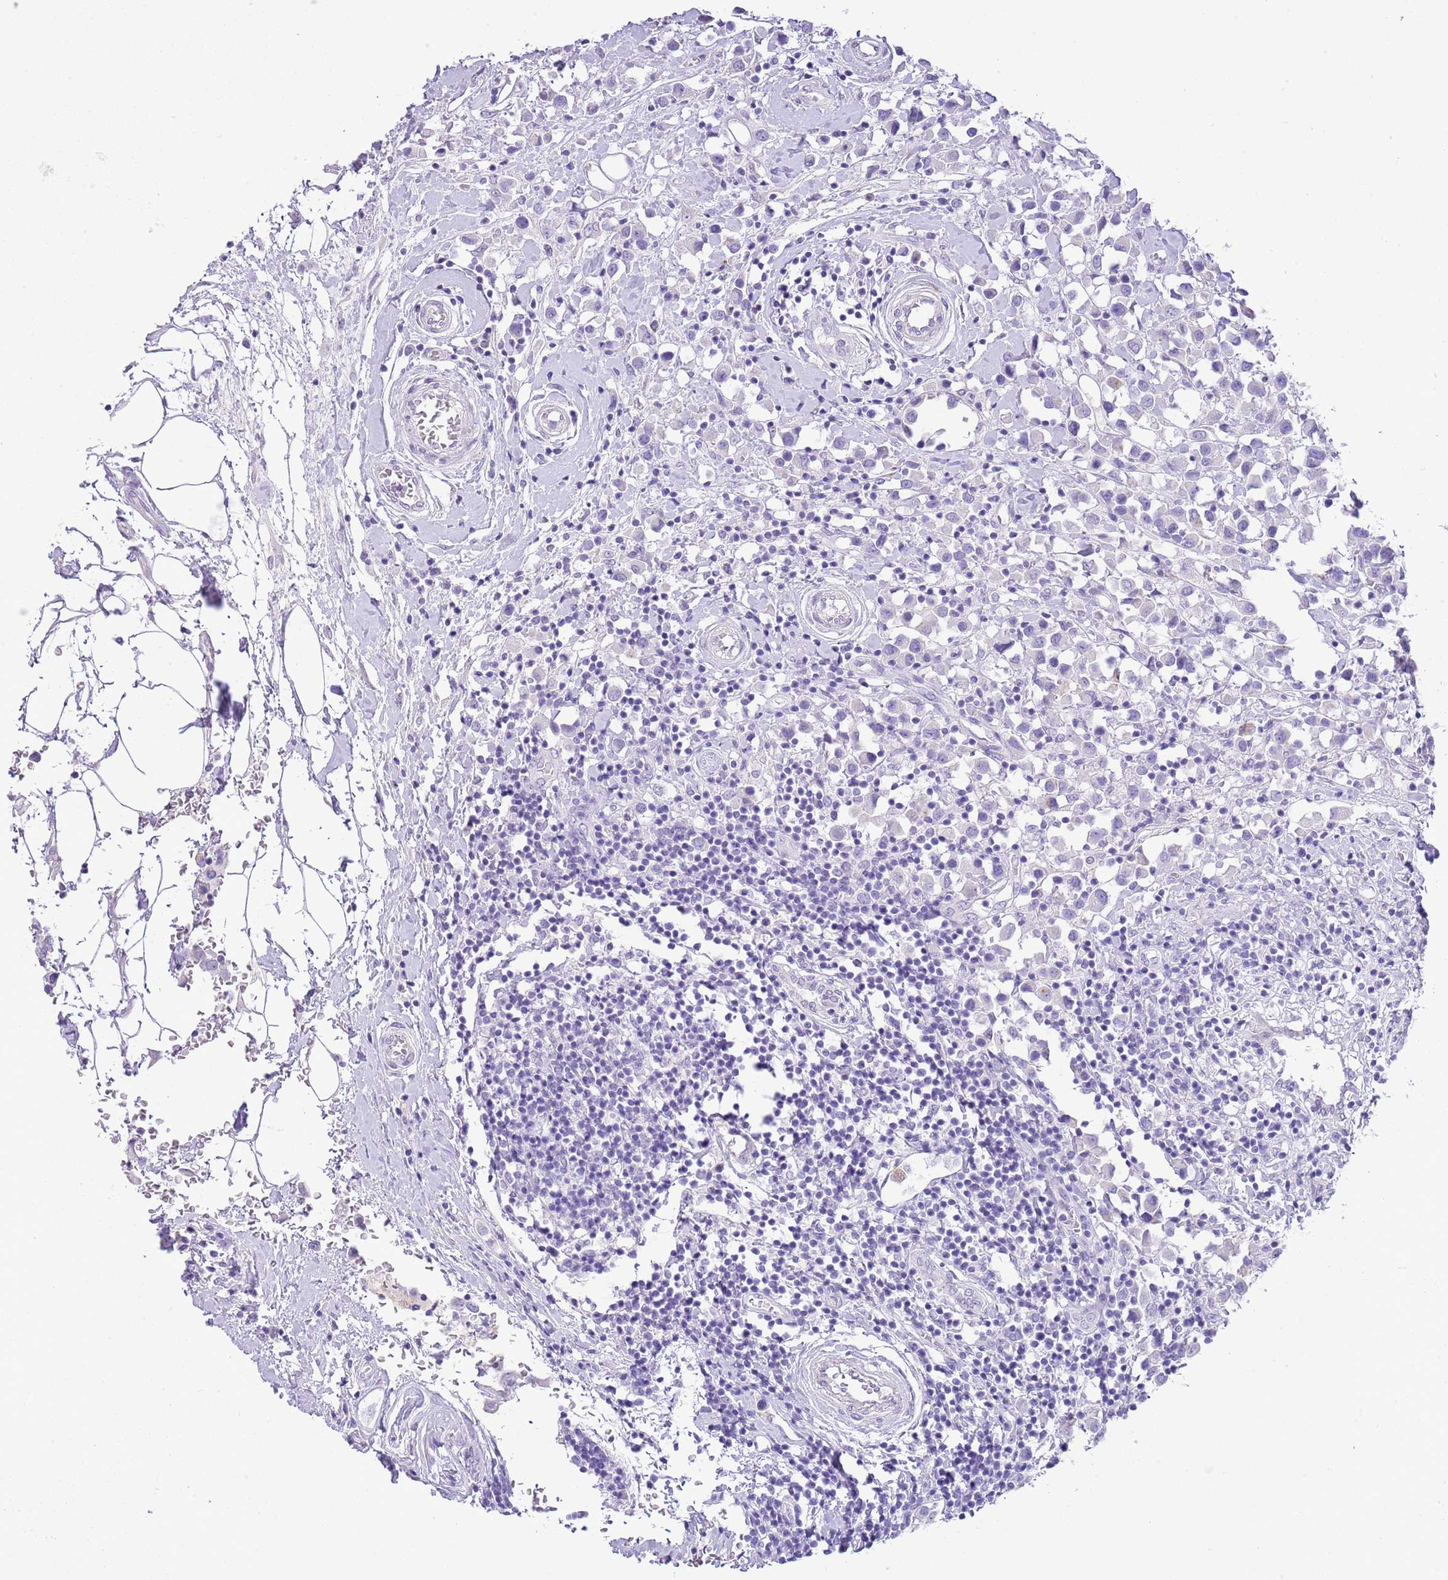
{"staining": {"intensity": "negative", "quantity": "none", "location": "none"}, "tissue": "breast cancer", "cell_type": "Tumor cells", "image_type": "cancer", "snomed": [{"axis": "morphology", "description": "Duct carcinoma"}, {"axis": "topography", "description": "Breast"}], "caption": "There is no significant staining in tumor cells of breast cancer. (IHC, brightfield microscopy, high magnification).", "gene": "OR2Z1", "patient": {"sex": "female", "age": 61}}